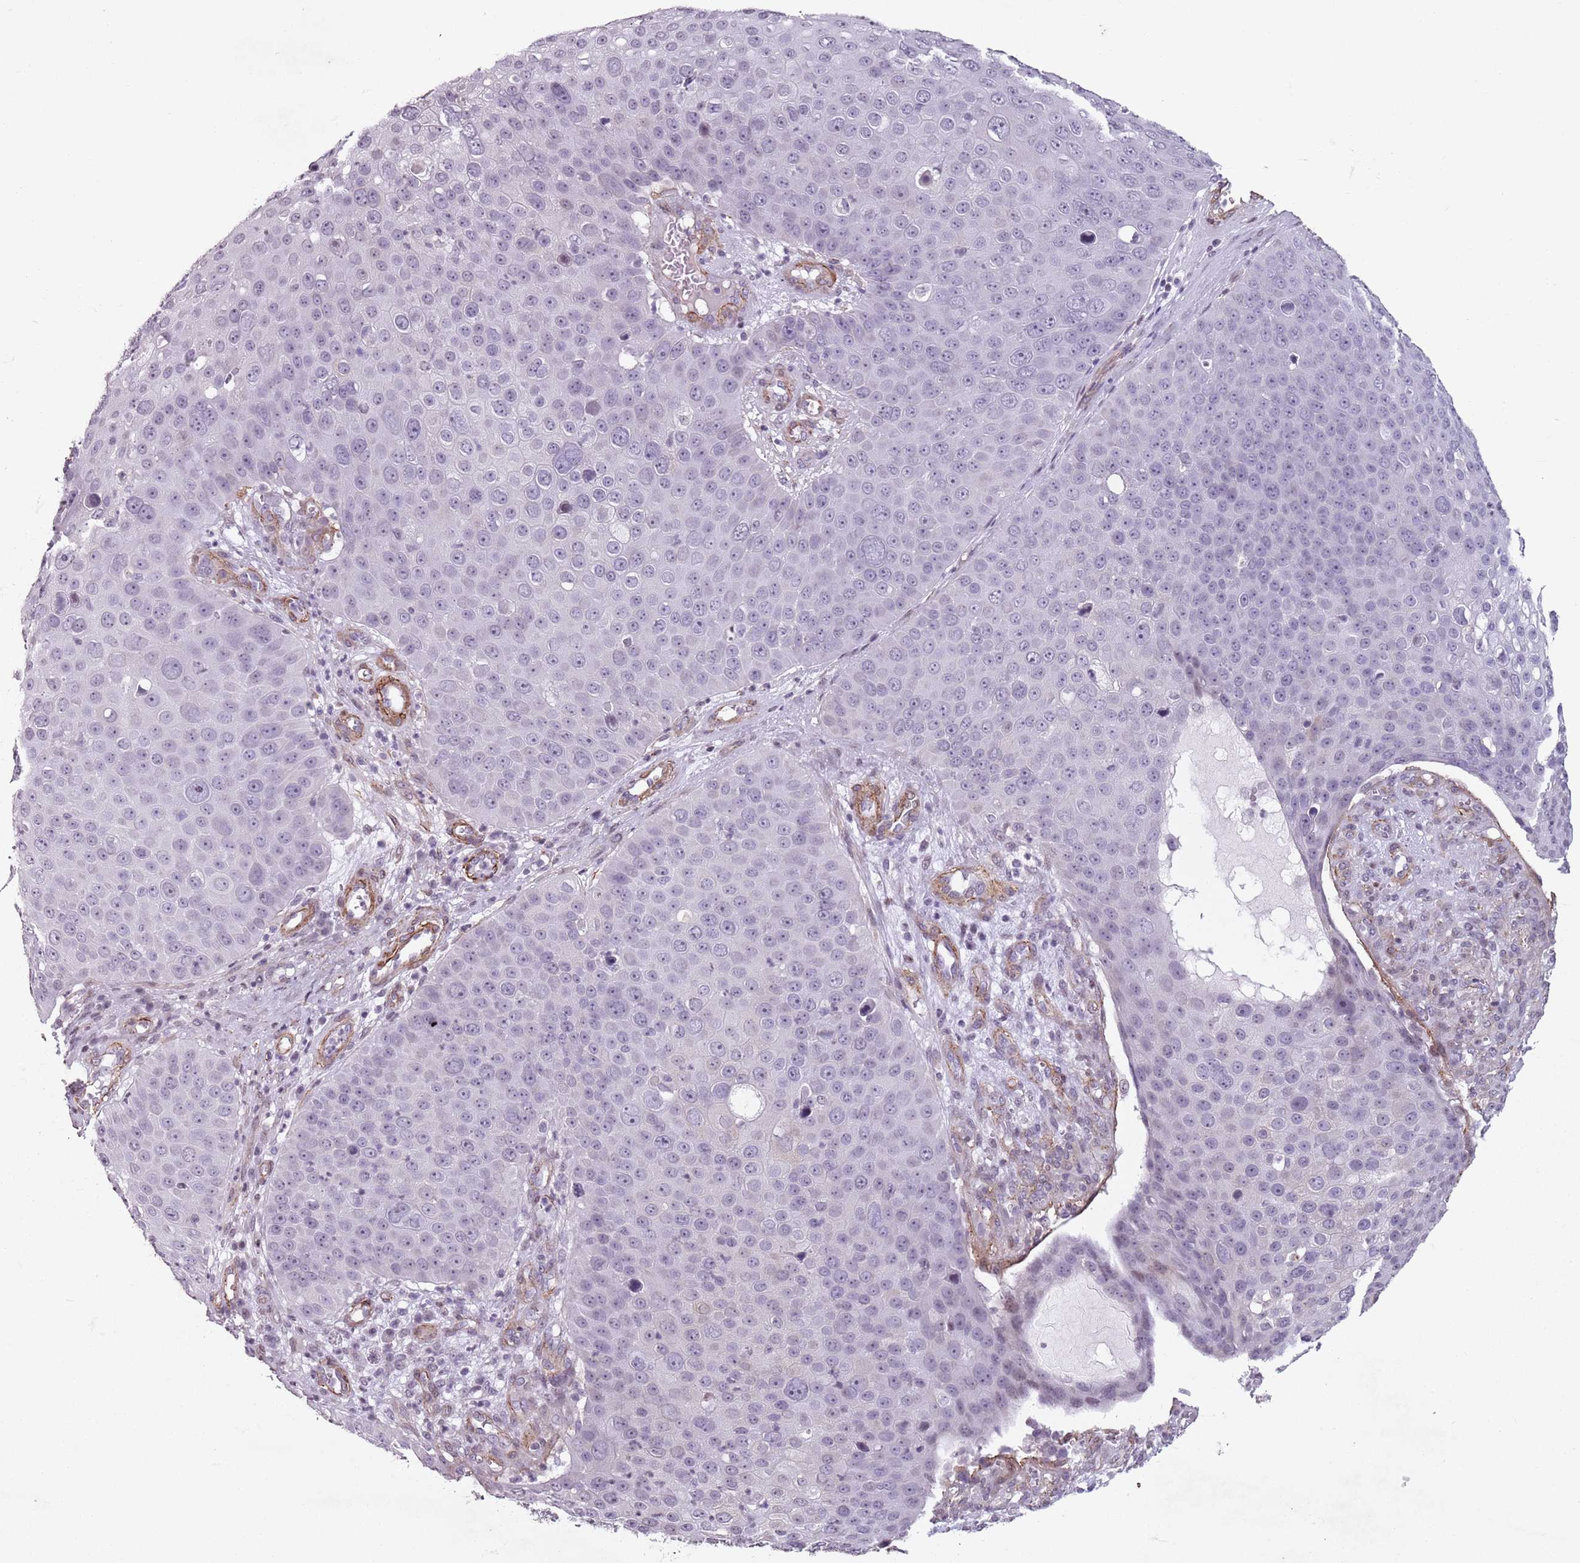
{"staining": {"intensity": "weak", "quantity": "<25%", "location": "cytoplasmic/membranous"}, "tissue": "skin cancer", "cell_type": "Tumor cells", "image_type": "cancer", "snomed": [{"axis": "morphology", "description": "Squamous cell carcinoma, NOS"}, {"axis": "topography", "description": "Skin"}], "caption": "Skin squamous cell carcinoma was stained to show a protein in brown. There is no significant expression in tumor cells.", "gene": "TMC4", "patient": {"sex": "male", "age": 71}}